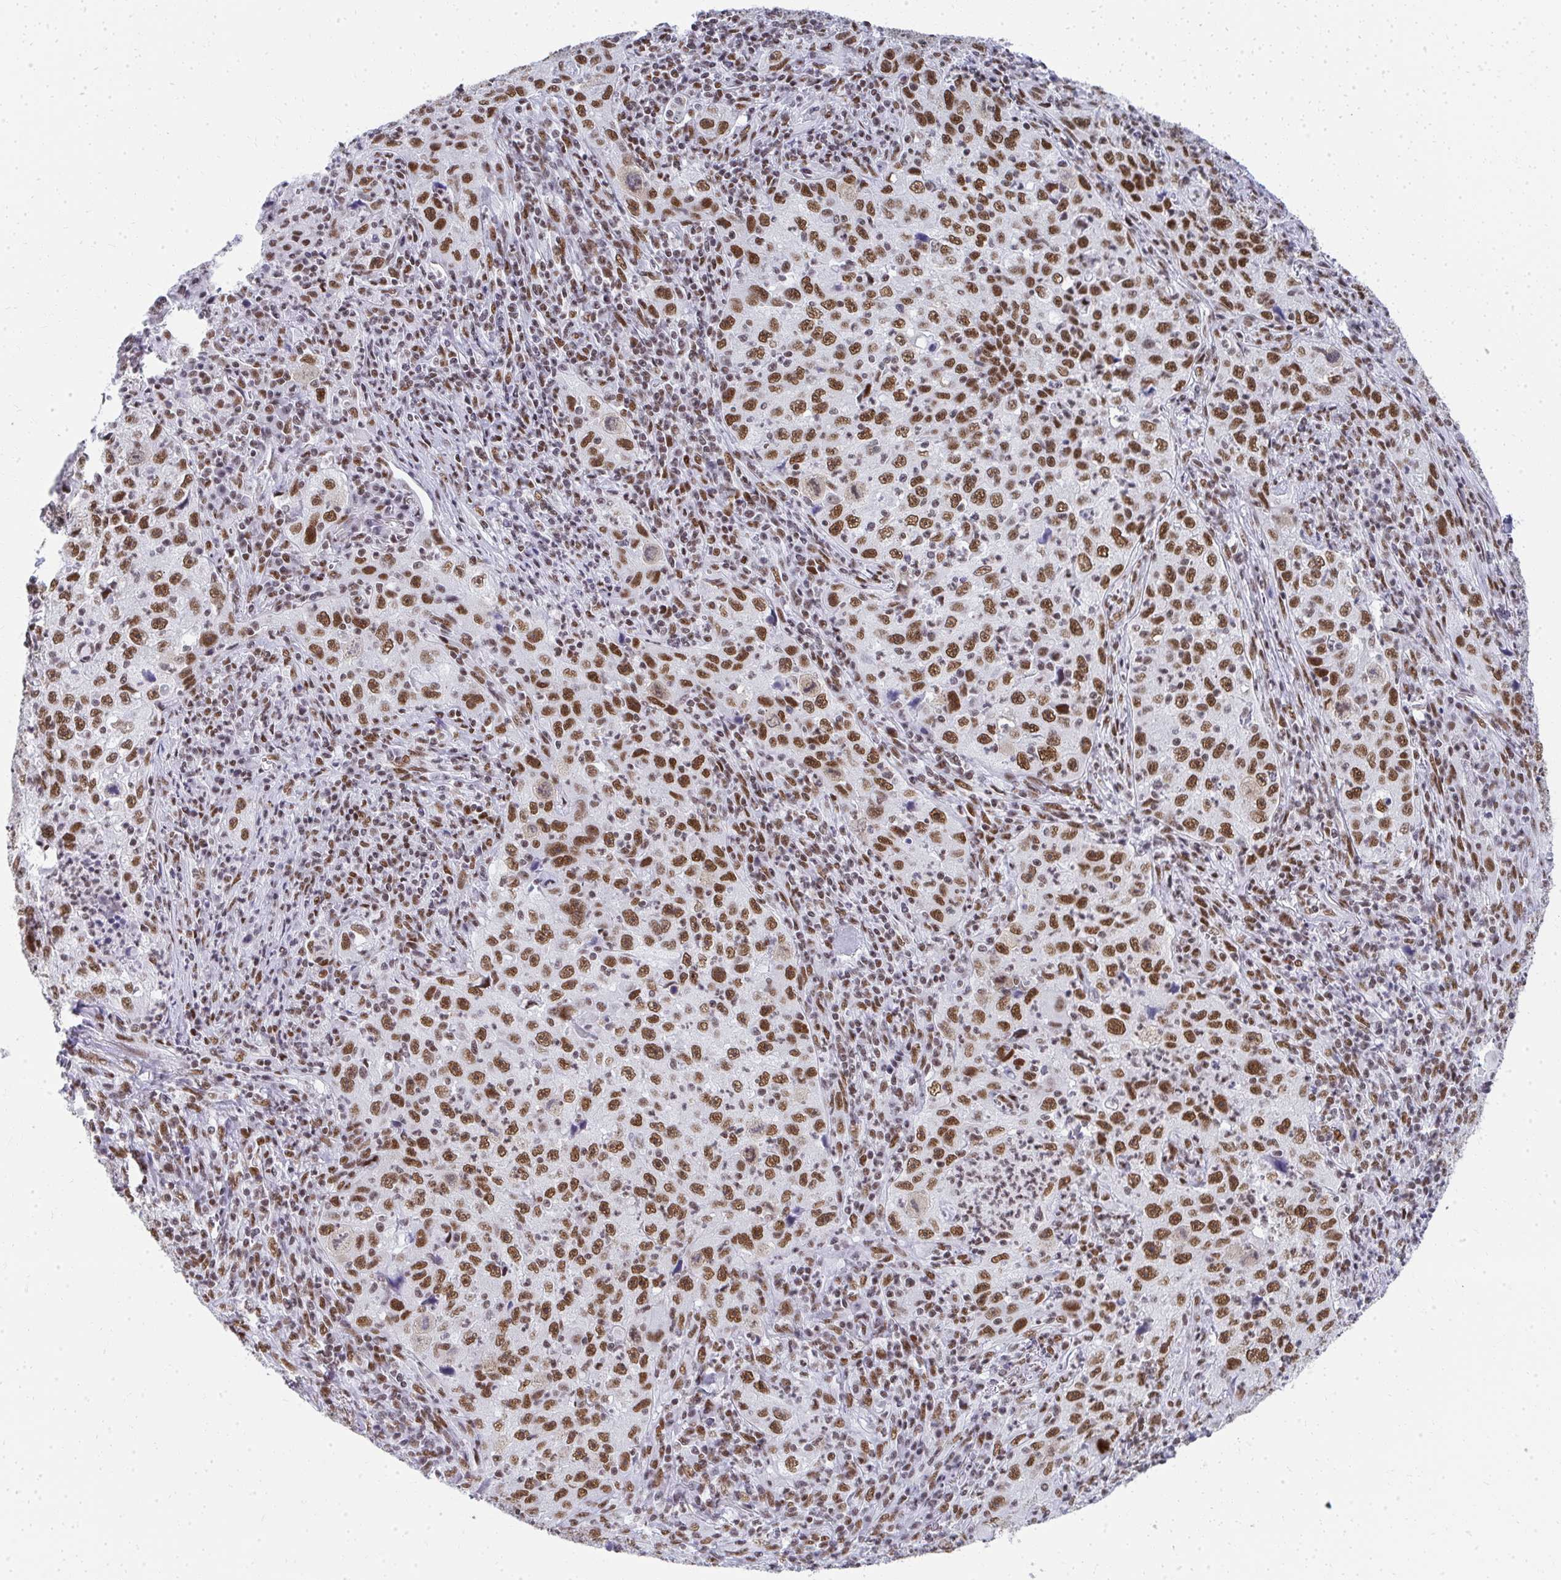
{"staining": {"intensity": "moderate", "quantity": ">75%", "location": "nuclear"}, "tissue": "lung cancer", "cell_type": "Tumor cells", "image_type": "cancer", "snomed": [{"axis": "morphology", "description": "Squamous cell carcinoma, NOS"}, {"axis": "topography", "description": "Lung"}], "caption": "A brown stain highlights moderate nuclear staining of a protein in lung cancer (squamous cell carcinoma) tumor cells.", "gene": "CREBBP", "patient": {"sex": "male", "age": 71}}